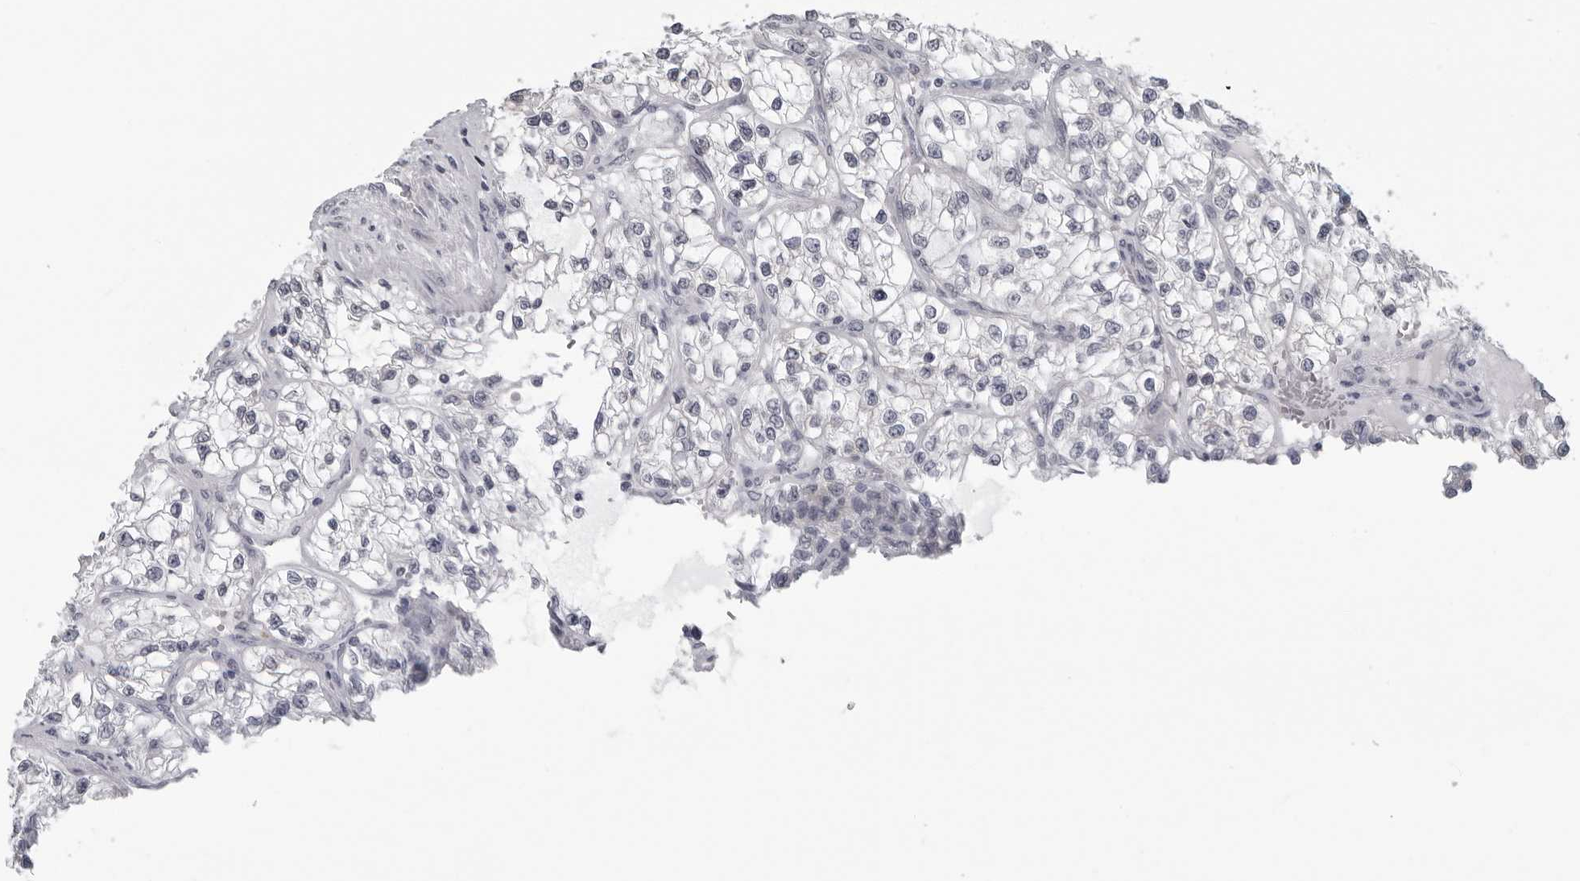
{"staining": {"intensity": "negative", "quantity": "none", "location": "none"}, "tissue": "renal cancer", "cell_type": "Tumor cells", "image_type": "cancer", "snomed": [{"axis": "morphology", "description": "Adenocarcinoma, NOS"}, {"axis": "topography", "description": "Kidney"}], "caption": "Immunohistochemical staining of human renal cancer (adenocarcinoma) demonstrates no significant expression in tumor cells. The staining is performed using DAB (3,3'-diaminobenzidine) brown chromogen with nuclei counter-stained in using hematoxylin.", "gene": "OPLAH", "patient": {"sex": "female", "age": 57}}